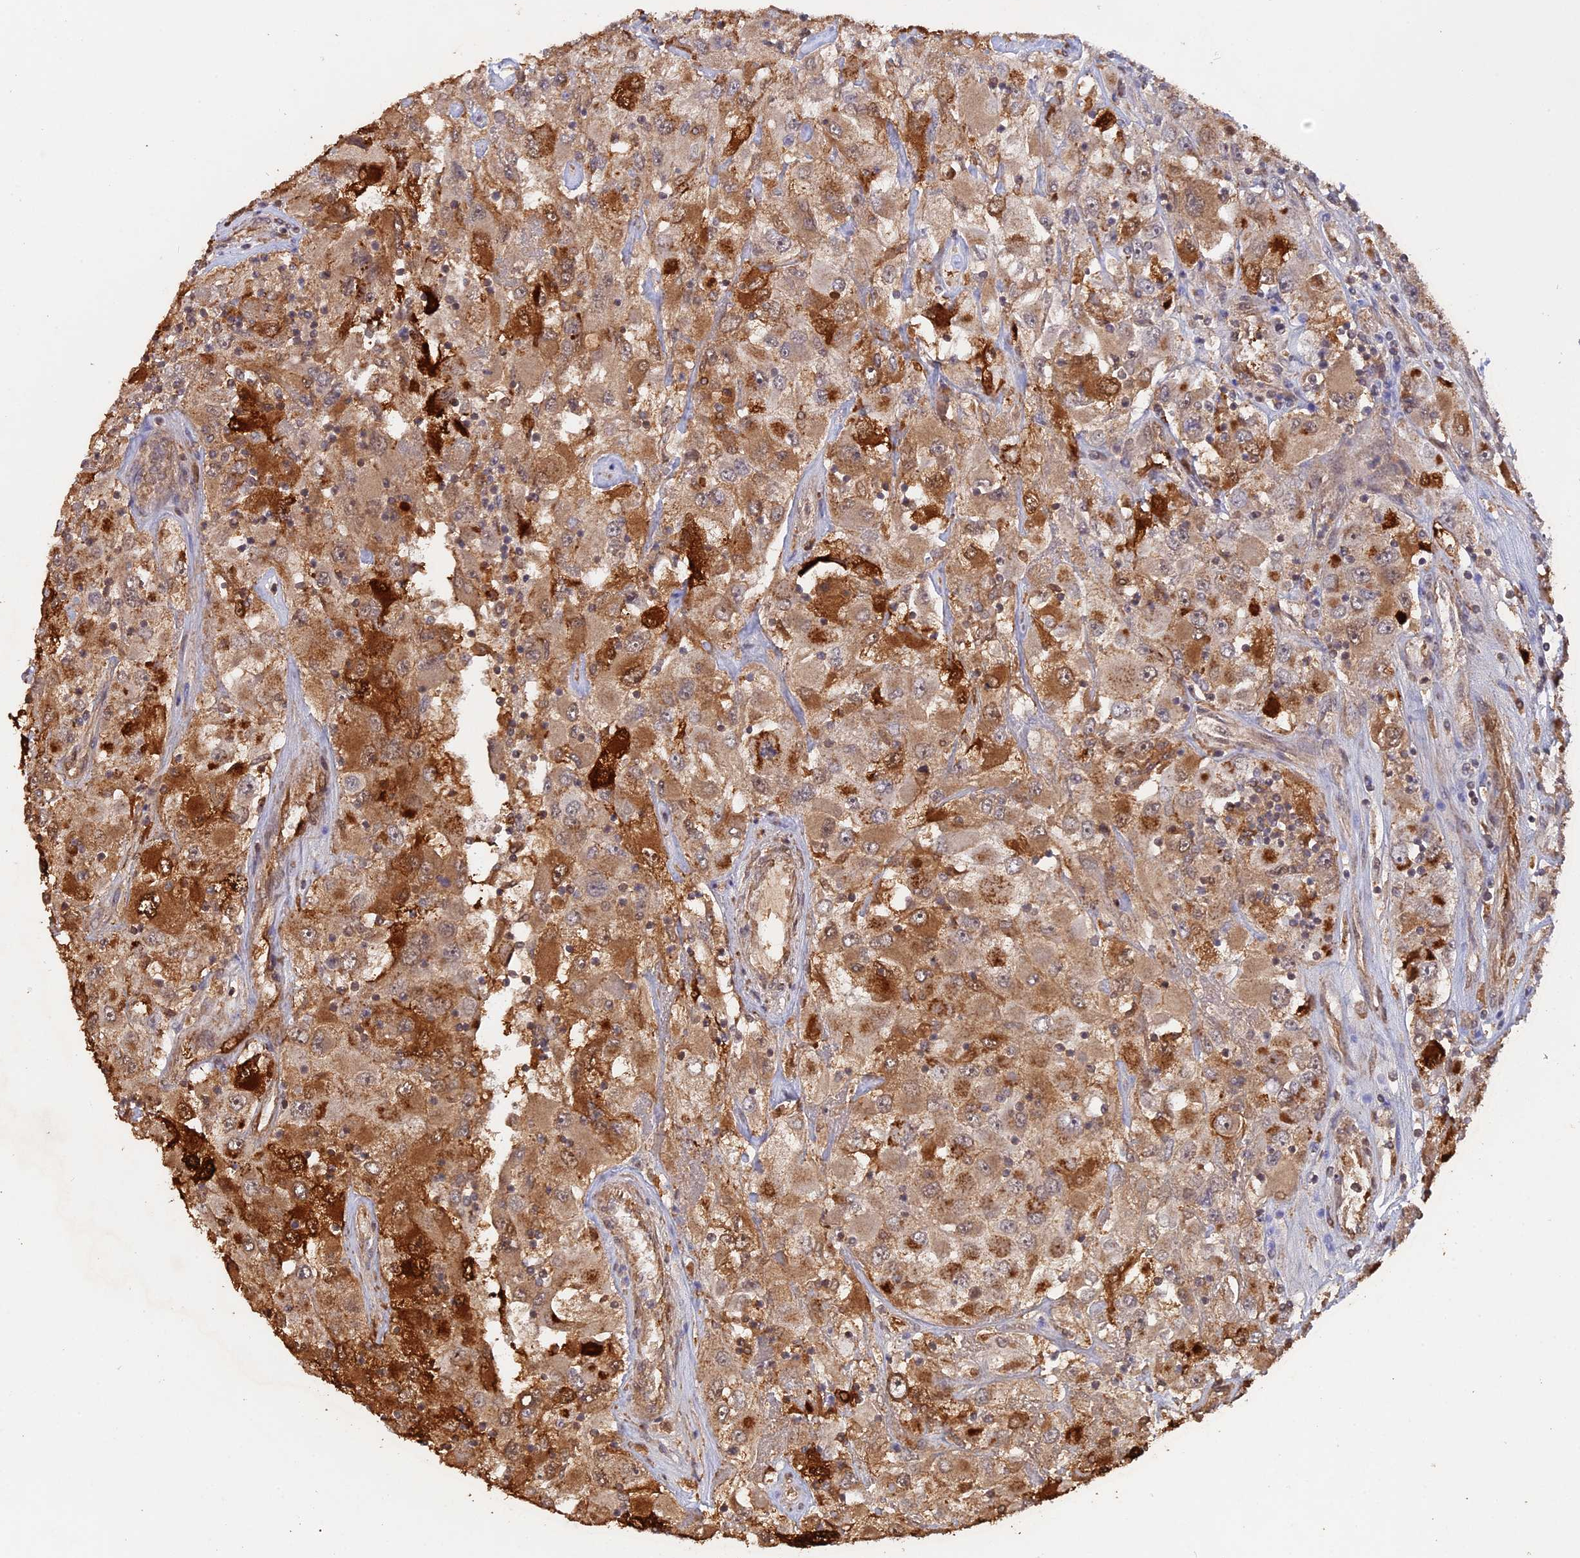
{"staining": {"intensity": "strong", "quantity": ">75%", "location": "cytoplasmic/membranous"}, "tissue": "renal cancer", "cell_type": "Tumor cells", "image_type": "cancer", "snomed": [{"axis": "morphology", "description": "Adenocarcinoma, NOS"}, {"axis": "topography", "description": "Kidney"}], "caption": "Adenocarcinoma (renal) stained with a protein marker exhibits strong staining in tumor cells.", "gene": "FAM210B", "patient": {"sex": "female", "age": 52}}